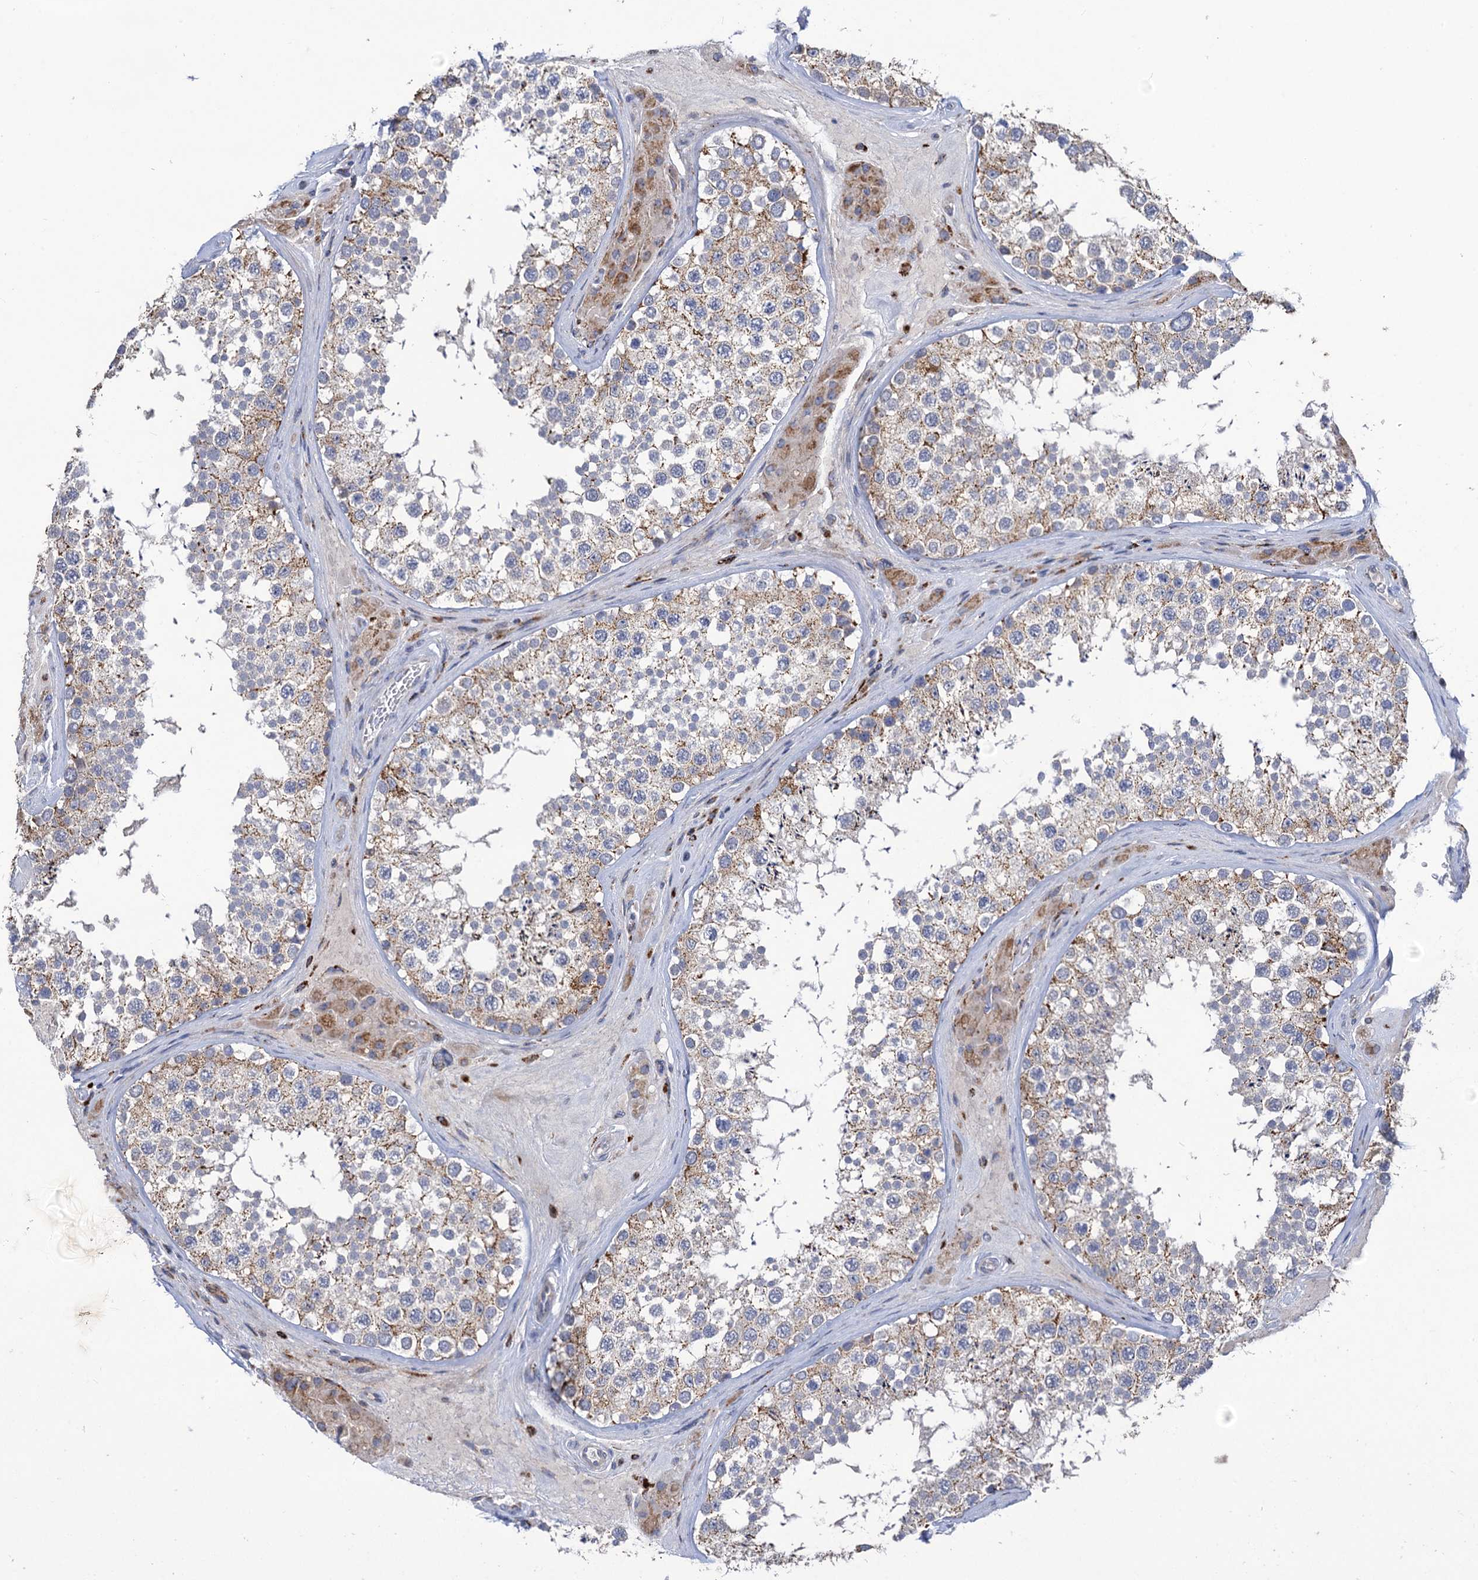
{"staining": {"intensity": "moderate", "quantity": "25%-75%", "location": "cytoplasmic/membranous"}, "tissue": "testis", "cell_type": "Cells in seminiferous ducts", "image_type": "normal", "snomed": [{"axis": "morphology", "description": "Normal tissue, NOS"}, {"axis": "topography", "description": "Testis"}], "caption": "Protein expression analysis of benign human testis reveals moderate cytoplasmic/membranous staining in approximately 25%-75% of cells in seminiferous ducts. (IHC, brightfield microscopy, high magnification).", "gene": "ANKS3", "patient": {"sex": "male", "age": 46}}